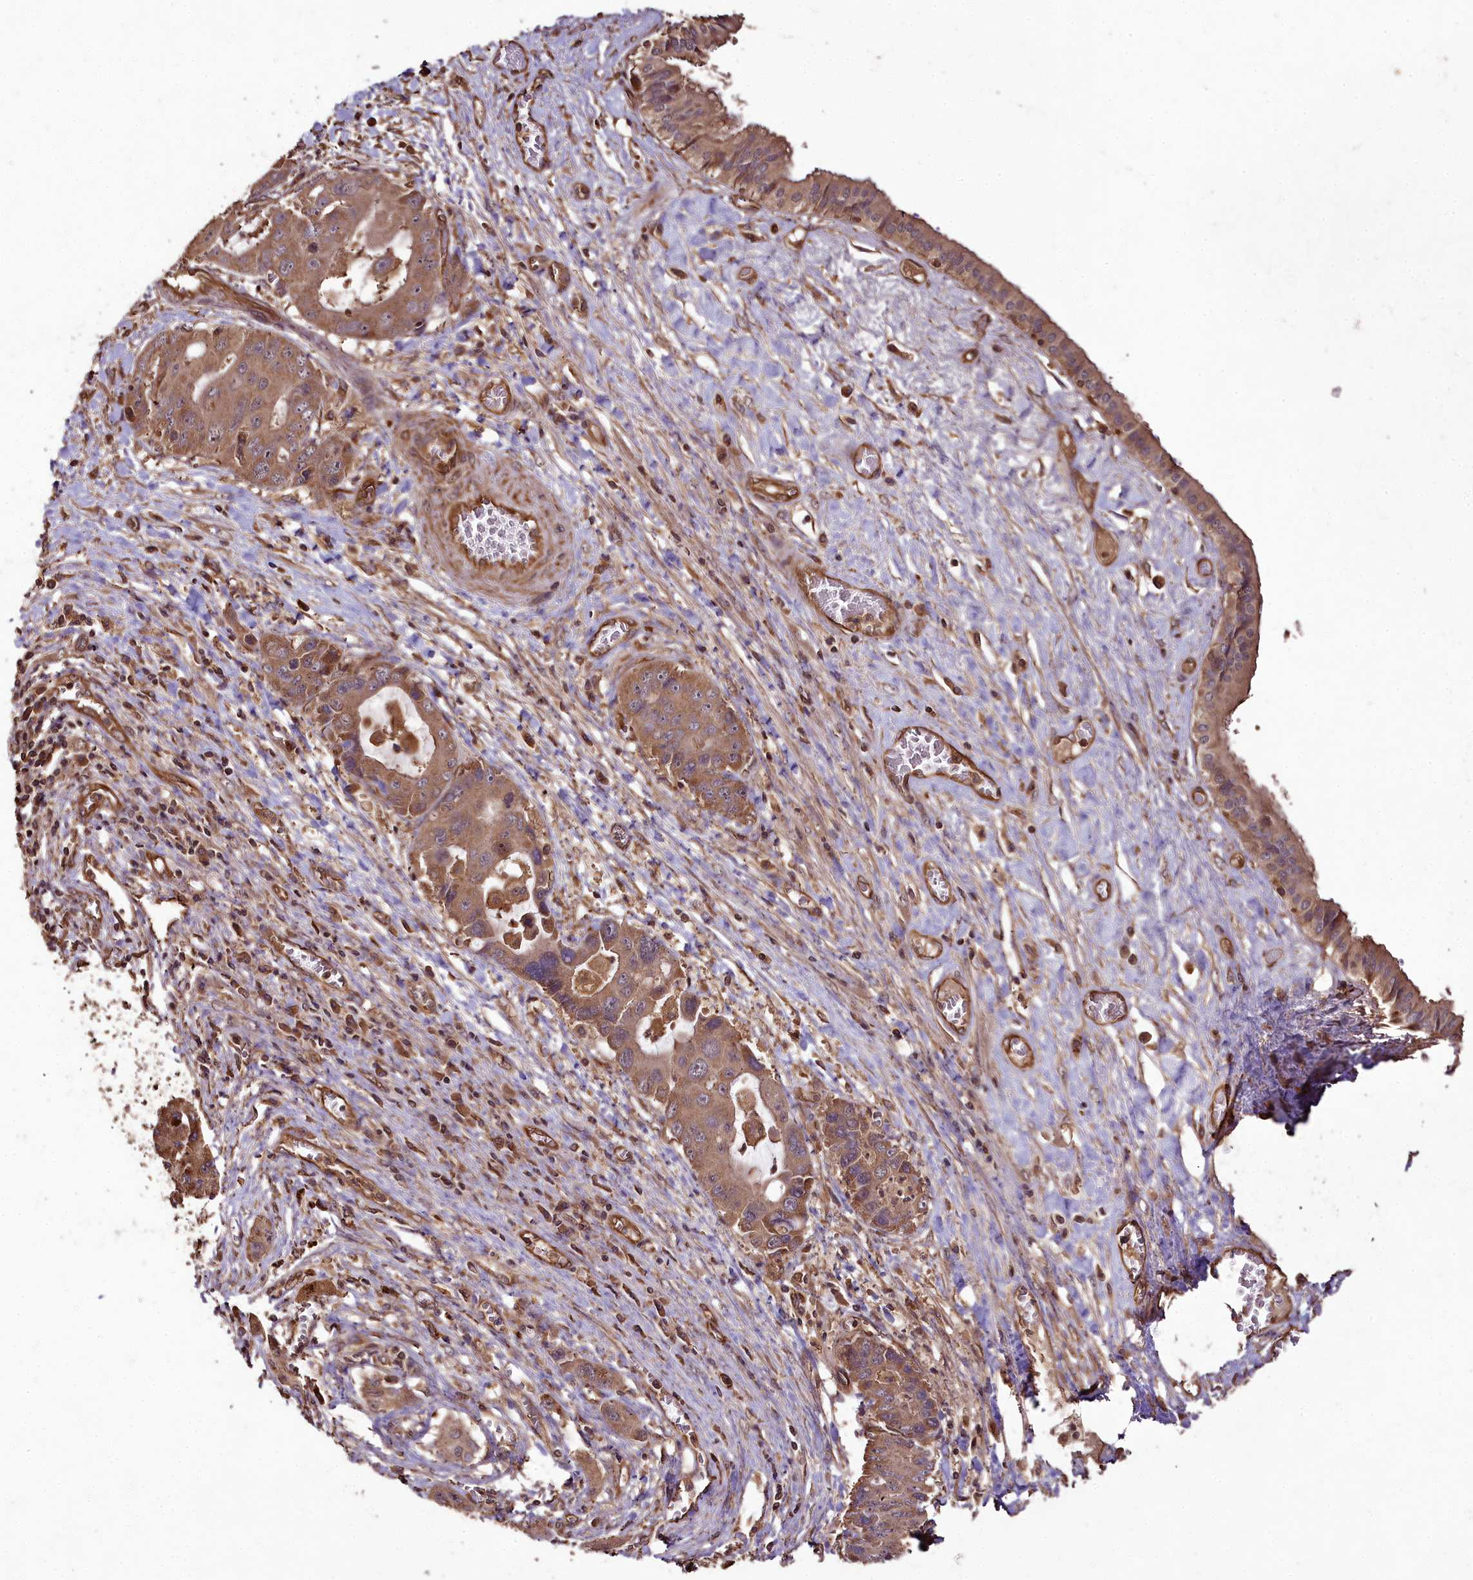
{"staining": {"intensity": "moderate", "quantity": ">75%", "location": "cytoplasmic/membranous"}, "tissue": "liver cancer", "cell_type": "Tumor cells", "image_type": "cancer", "snomed": [{"axis": "morphology", "description": "Cholangiocarcinoma"}, {"axis": "topography", "description": "Liver"}], "caption": "A histopathology image of human cholangiocarcinoma (liver) stained for a protein exhibits moderate cytoplasmic/membranous brown staining in tumor cells.", "gene": "TTLL10", "patient": {"sex": "male", "age": 67}}